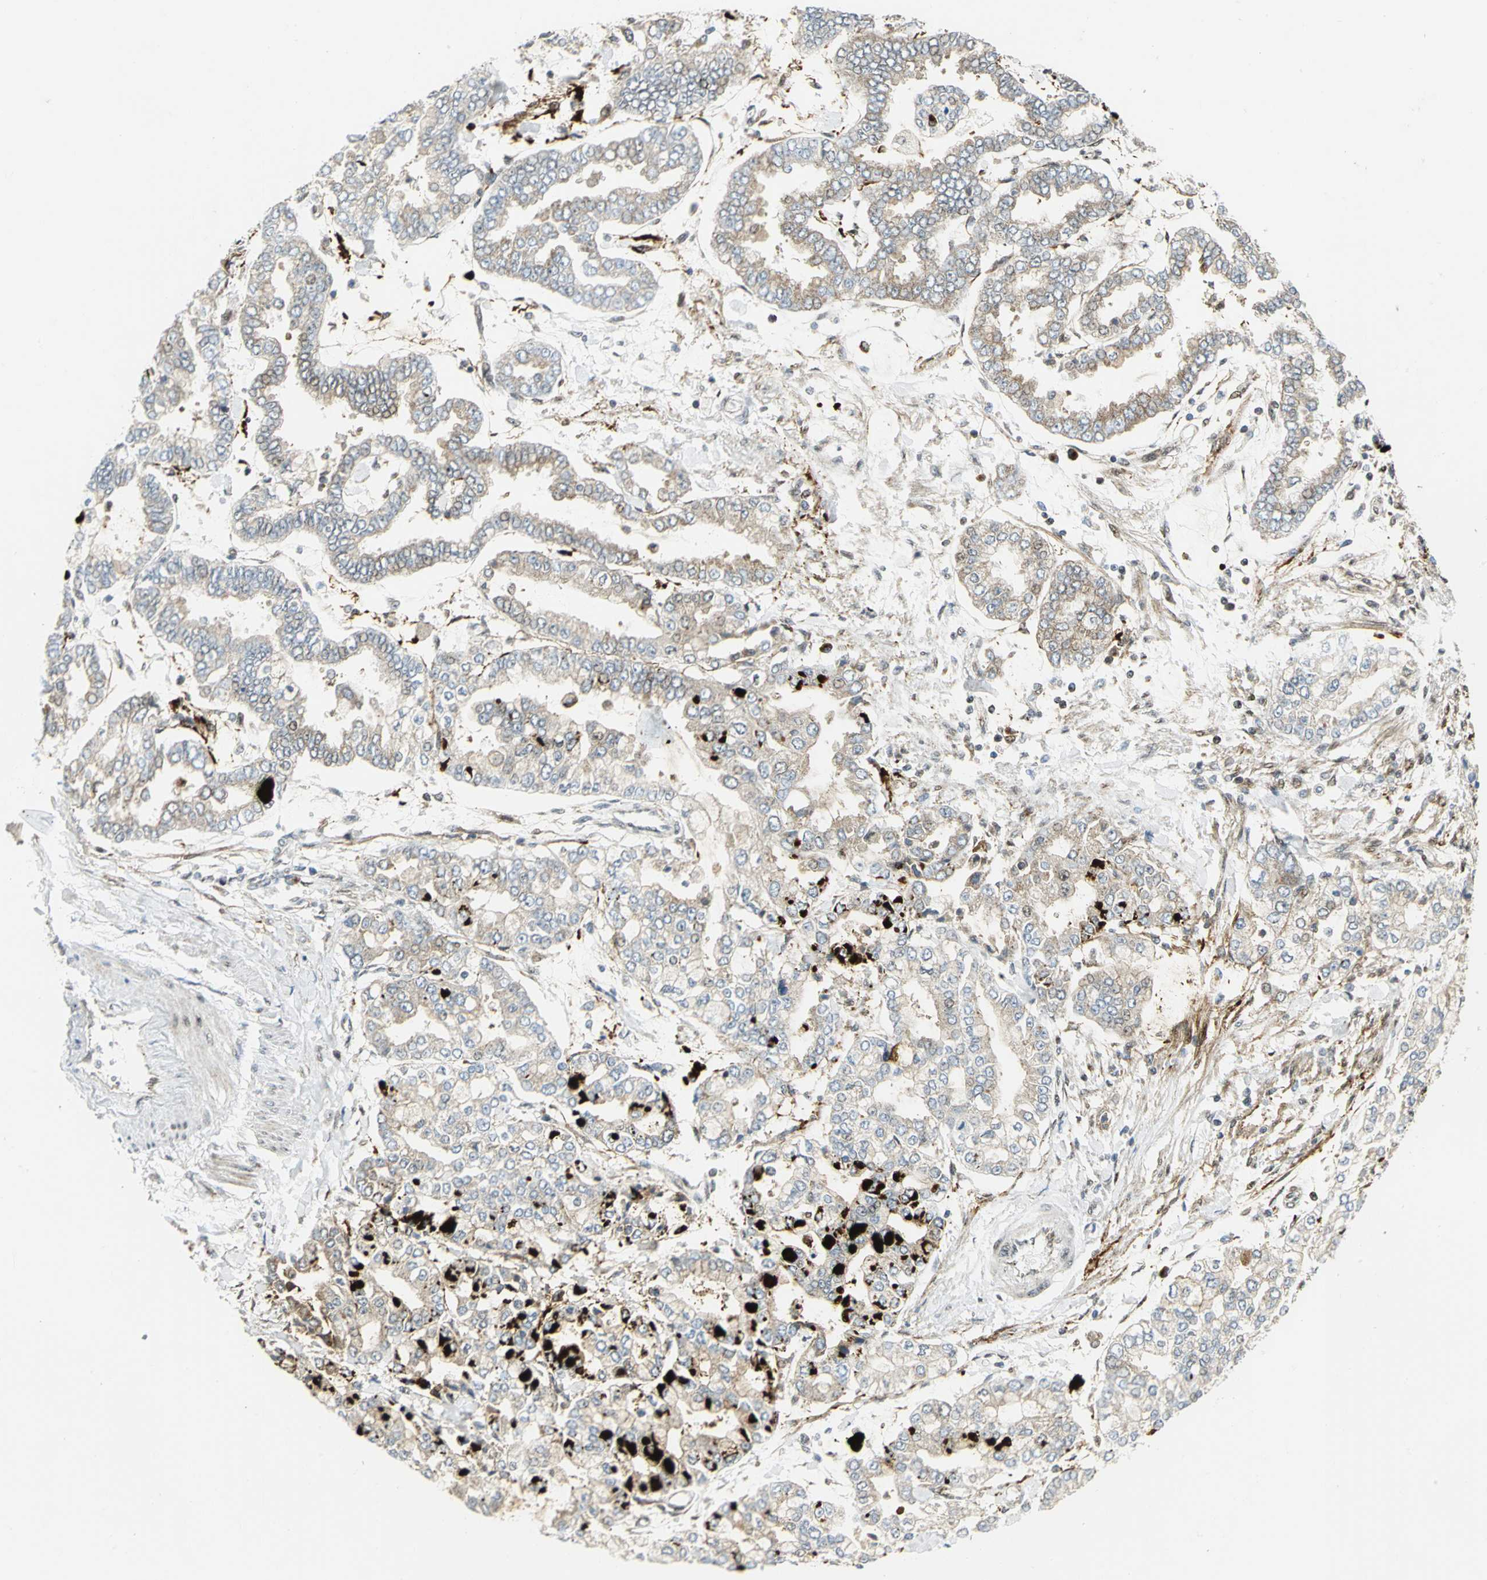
{"staining": {"intensity": "weak", "quantity": ">75%", "location": "cytoplasmic/membranous"}, "tissue": "stomach cancer", "cell_type": "Tumor cells", "image_type": "cancer", "snomed": [{"axis": "morphology", "description": "Normal tissue, NOS"}, {"axis": "morphology", "description": "Adenocarcinoma, NOS"}, {"axis": "topography", "description": "Stomach, upper"}, {"axis": "topography", "description": "Stomach"}], "caption": "A high-resolution micrograph shows IHC staining of stomach cancer, which demonstrates weak cytoplasmic/membranous positivity in approximately >75% of tumor cells. Using DAB (brown) and hematoxylin (blue) stains, captured at high magnification using brightfield microscopy.", "gene": "ATP6V1A", "patient": {"sex": "male", "age": 76}}